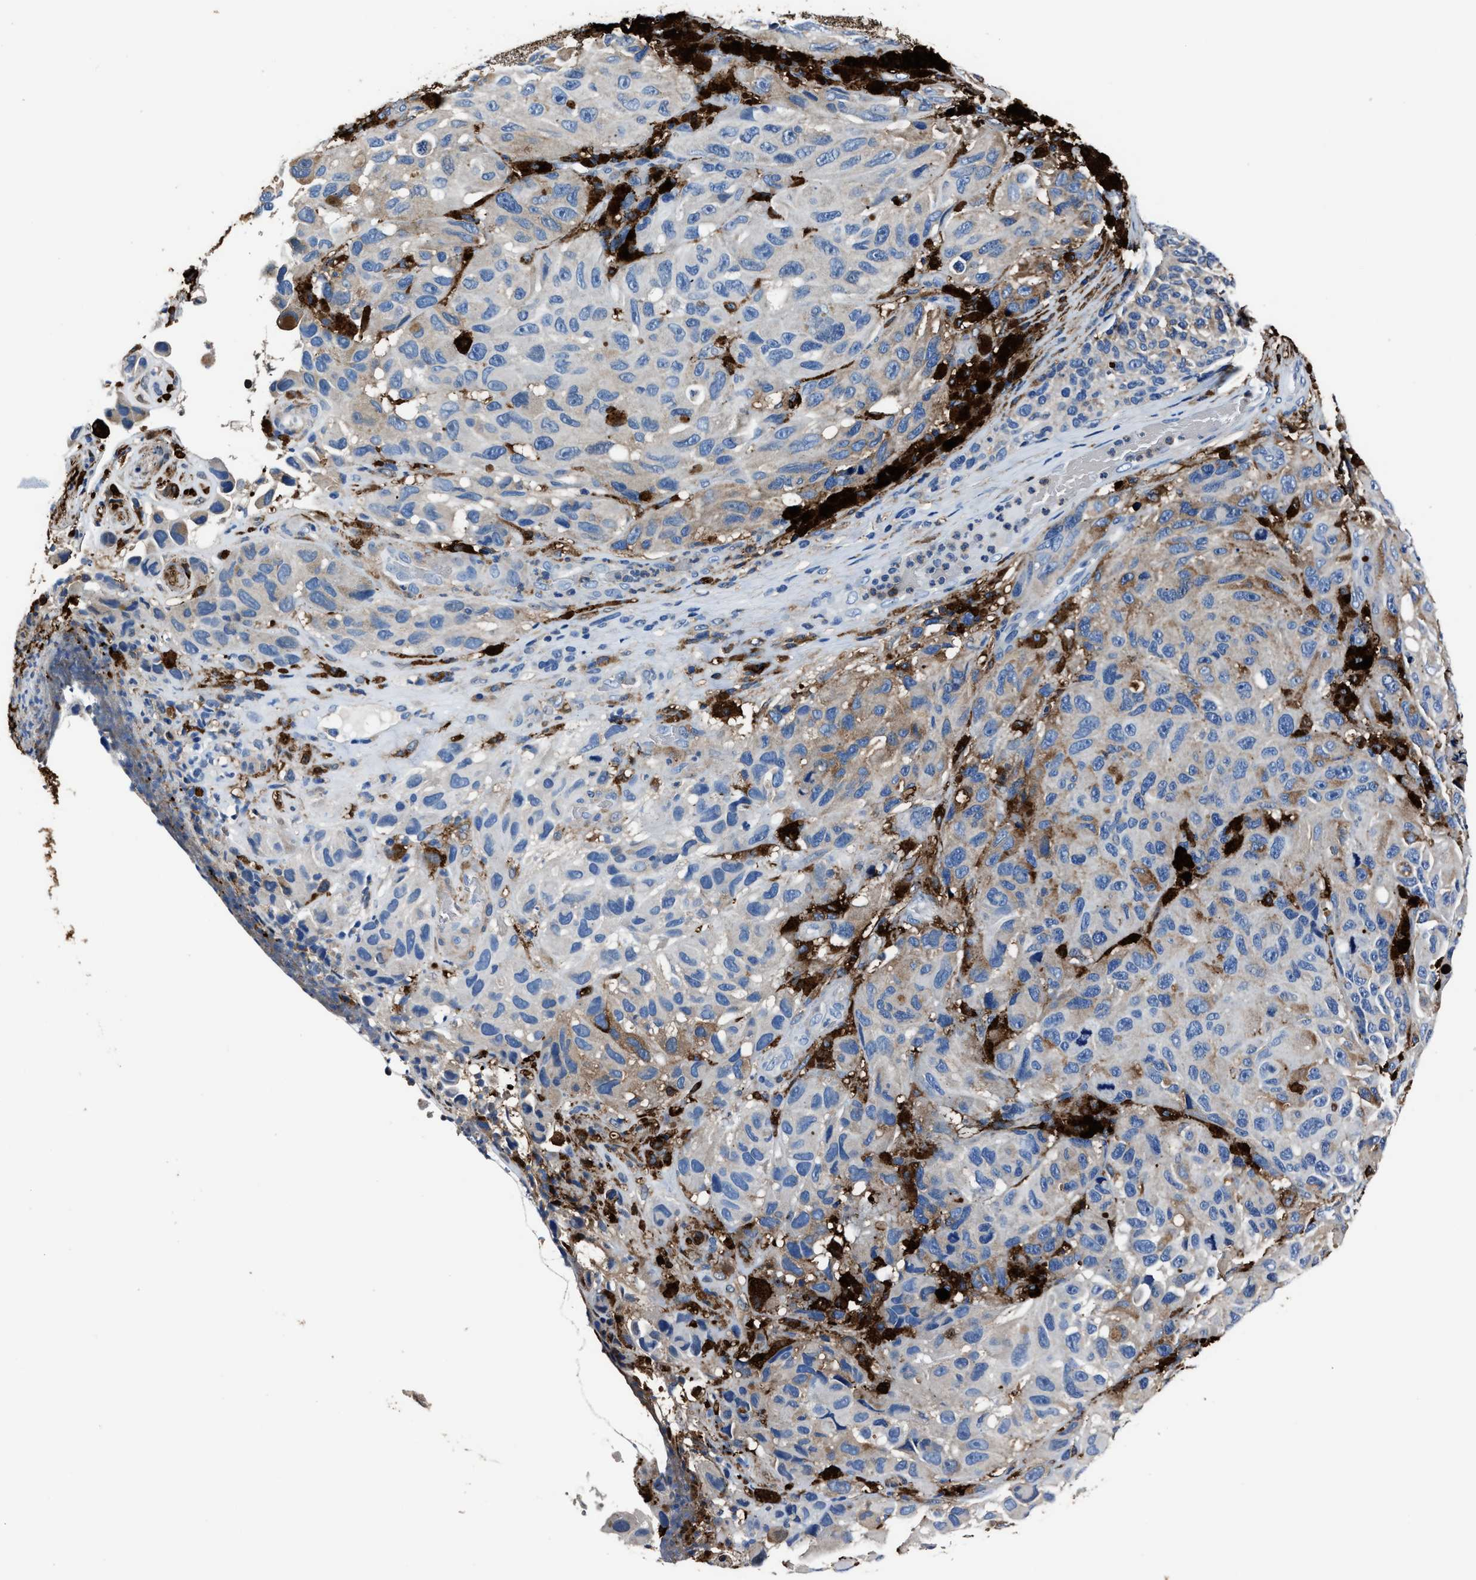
{"staining": {"intensity": "weak", "quantity": "<25%", "location": "cytoplasmic/membranous"}, "tissue": "melanoma", "cell_type": "Tumor cells", "image_type": "cancer", "snomed": [{"axis": "morphology", "description": "Malignant melanoma, NOS"}, {"axis": "topography", "description": "Skin"}], "caption": "Human melanoma stained for a protein using immunohistochemistry (IHC) demonstrates no expression in tumor cells.", "gene": "FTL", "patient": {"sex": "female", "age": 73}}